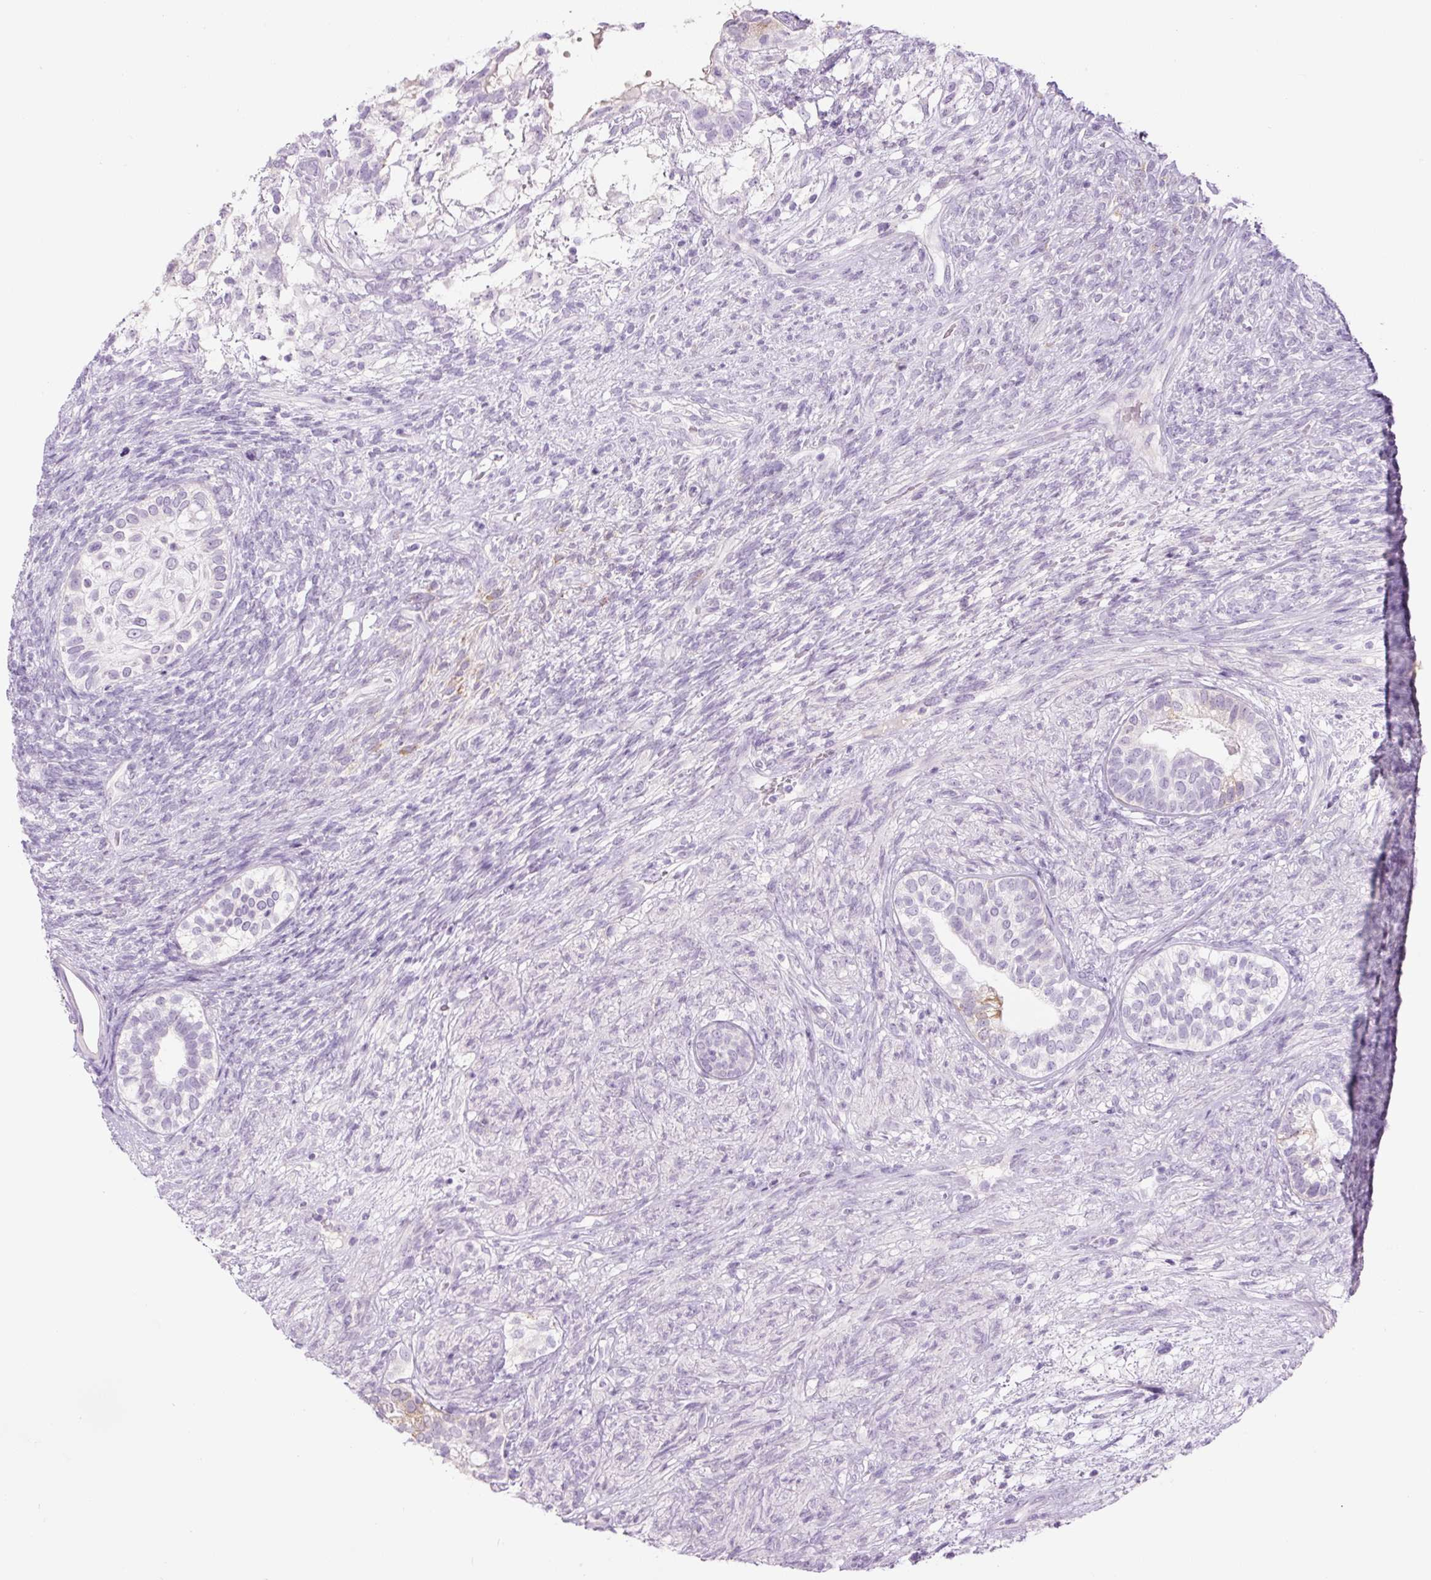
{"staining": {"intensity": "negative", "quantity": "none", "location": "none"}, "tissue": "testis cancer", "cell_type": "Tumor cells", "image_type": "cancer", "snomed": [{"axis": "morphology", "description": "Seminoma, NOS"}, {"axis": "morphology", "description": "Carcinoma, Embryonal, NOS"}, {"axis": "topography", "description": "Testis"}], "caption": "The photomicrograph exhibits no significant expression in tumor cells of testis embryonal carcinoma. The staining is performed using DAB brown chromogen with nuclei counter-stained in using hematoxylin.", "gene": "COL9A2", "patient": {"sex": "male", "age": 41}}